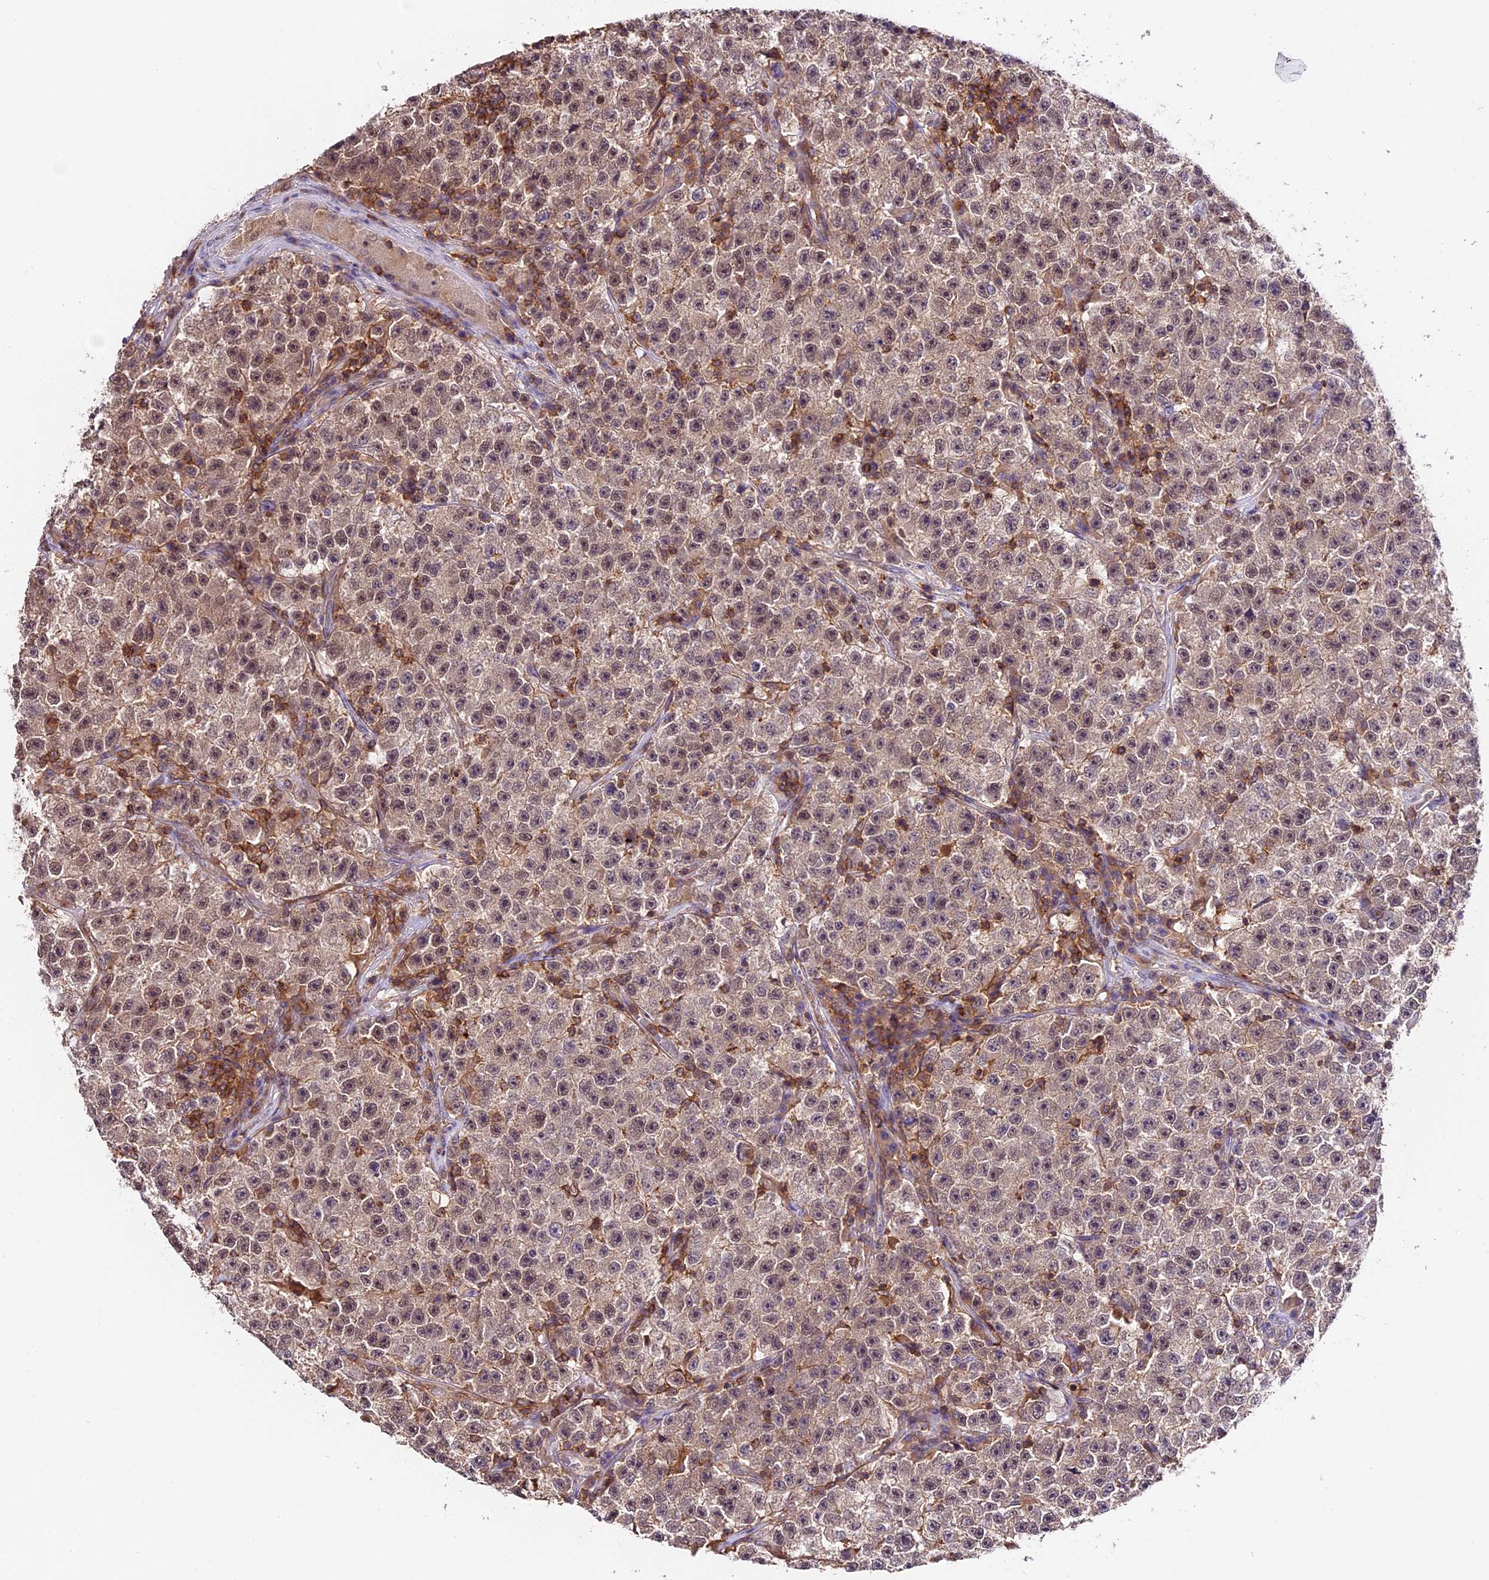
{"staining": {"intensity": "moderate", "quantity": ">75%", "location": "cytoplasmic/membranous,nuclear"}, "tissue": "testis cancer", "cell_type": "Tumor cells", "image_type": "cancer", "snomed": [{"axis": "morphology", "description": "Seminoma, NOS"}, {"axis": "topography", "description": "Testis"}], "caption": "This is an image of IHC staining of testis cancer (seminoma), which shows moderate expression in the cytoplasmic/membranous and nuclear of tumor cells.", "gene": "SKIDA1", "patient": {"sex": "male", "age": 22}}